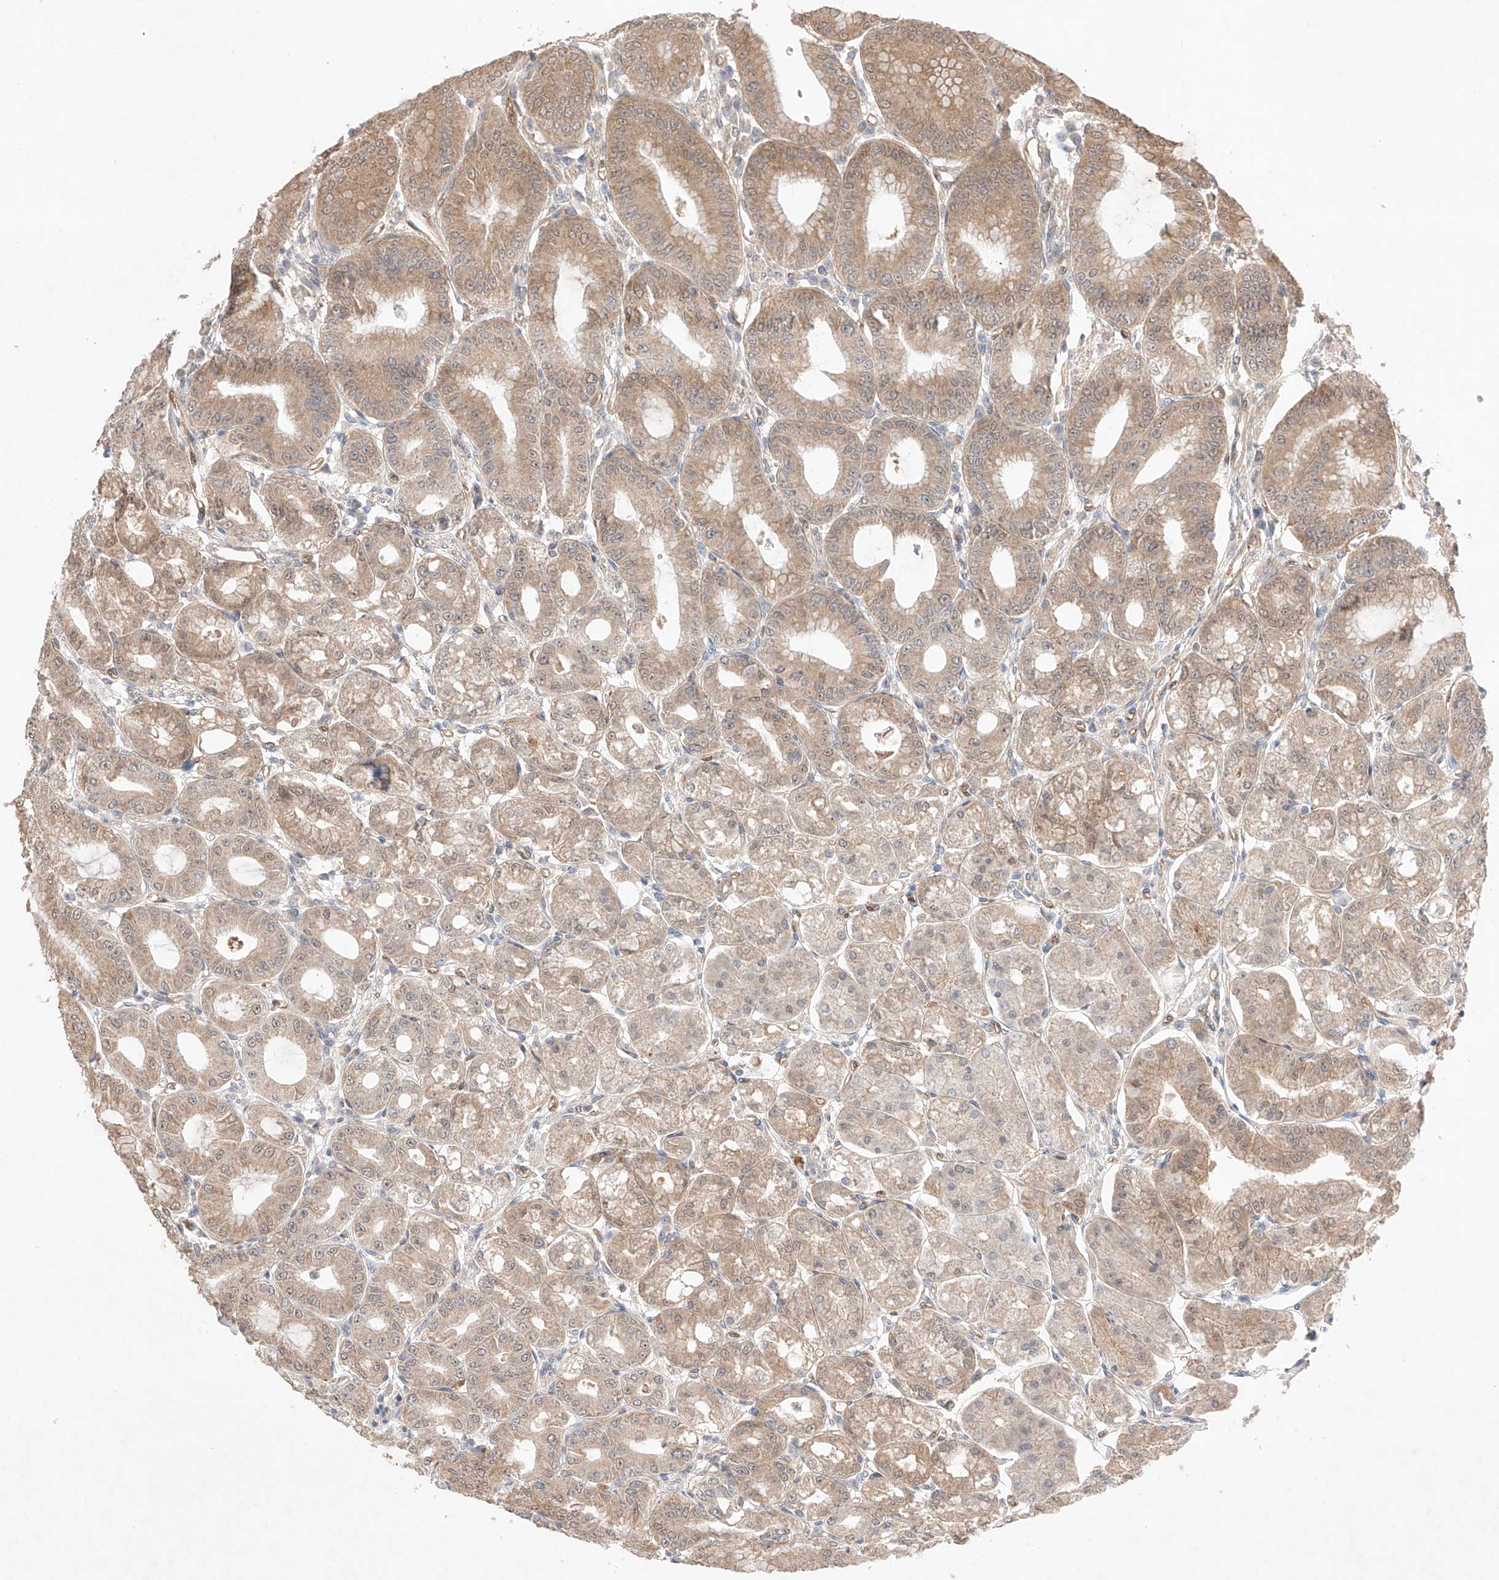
{"staining": {"intensity": "moderate", "quantity": ">75%", "location": "cytoplasmic/membranous,nuclear"}, "tissue": "stomach", "cell_type": "Glandular cells", "image_type": "normal", "snomed": [{"axis": "morphology", "description": "Normal tissue, NOS"}, {"axis": "topography", "description": "Stomach, lower"}], "caption": "The photomicrograph demonstrates a brown stain indicating the presence of a protein in the cytoplasmic/membranous,nuclear of glandular cells in stomach. (DAB (3,3'-diaminobenzidine) IHC, brown staining for protein, blue staining for nuclei).", "gene": "ZNF124", "patient": {"sex": "male", "age": 71}}